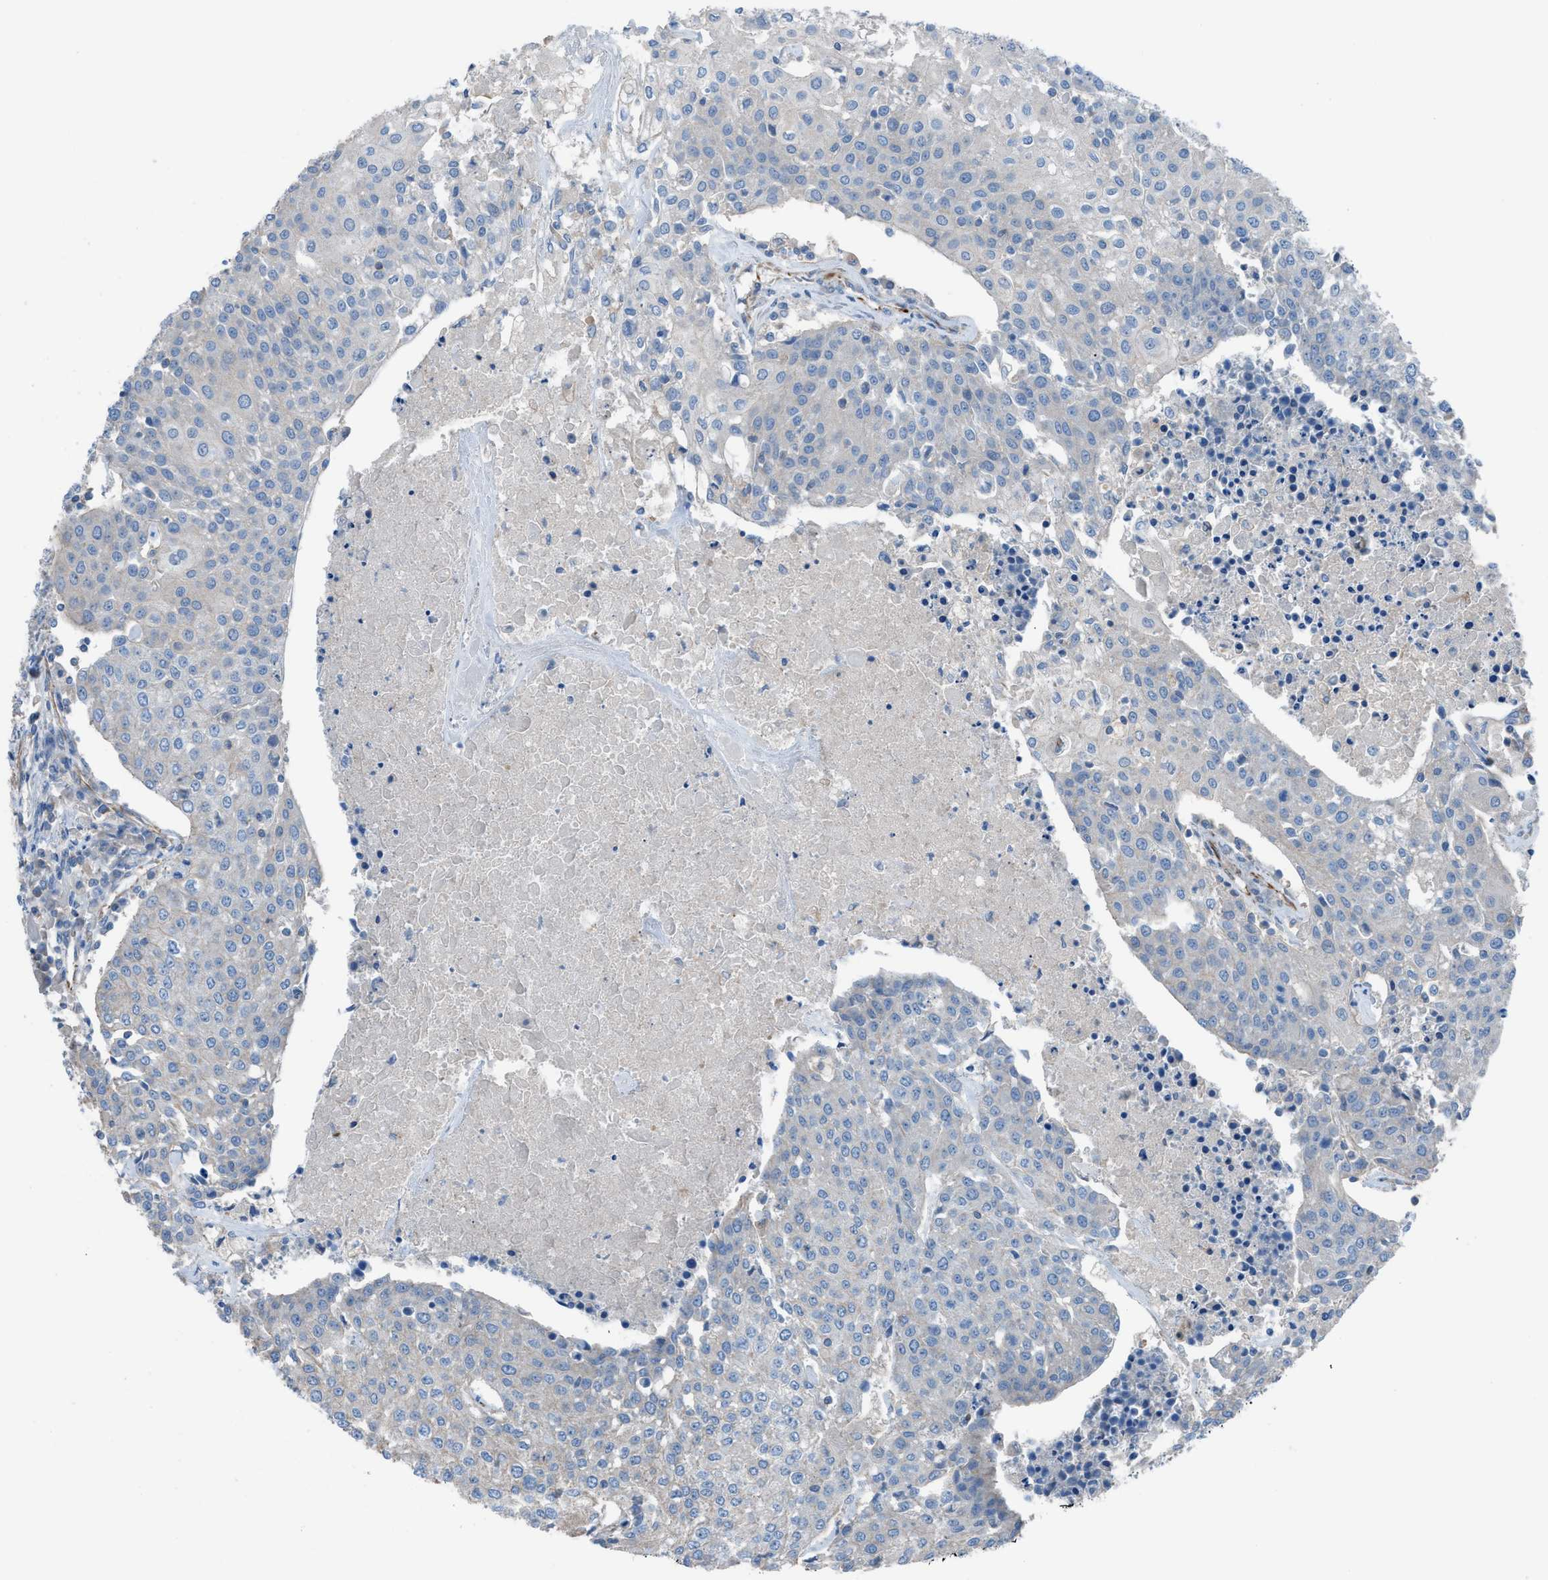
{"staining": {"intensity": "negative", "quantity": "none", "location": "none"}, "tissue": "urothelial cancer", "cell_type": "Tumor cells", "image_type": "cancer", "snomed": [{"axis": "morphology", "description": "Urothelial carcinoma, High grade"}, {"axis": "topography", "description": "Urinary bladder"}], "caption": "DAB (3,3'-diaminobenzidine) immunohistochemical staining of urothelial cancer shows no significant positivity in tumor cells.", "gene": "CABP7", "patient": {"sex": "female", "age": 85}}